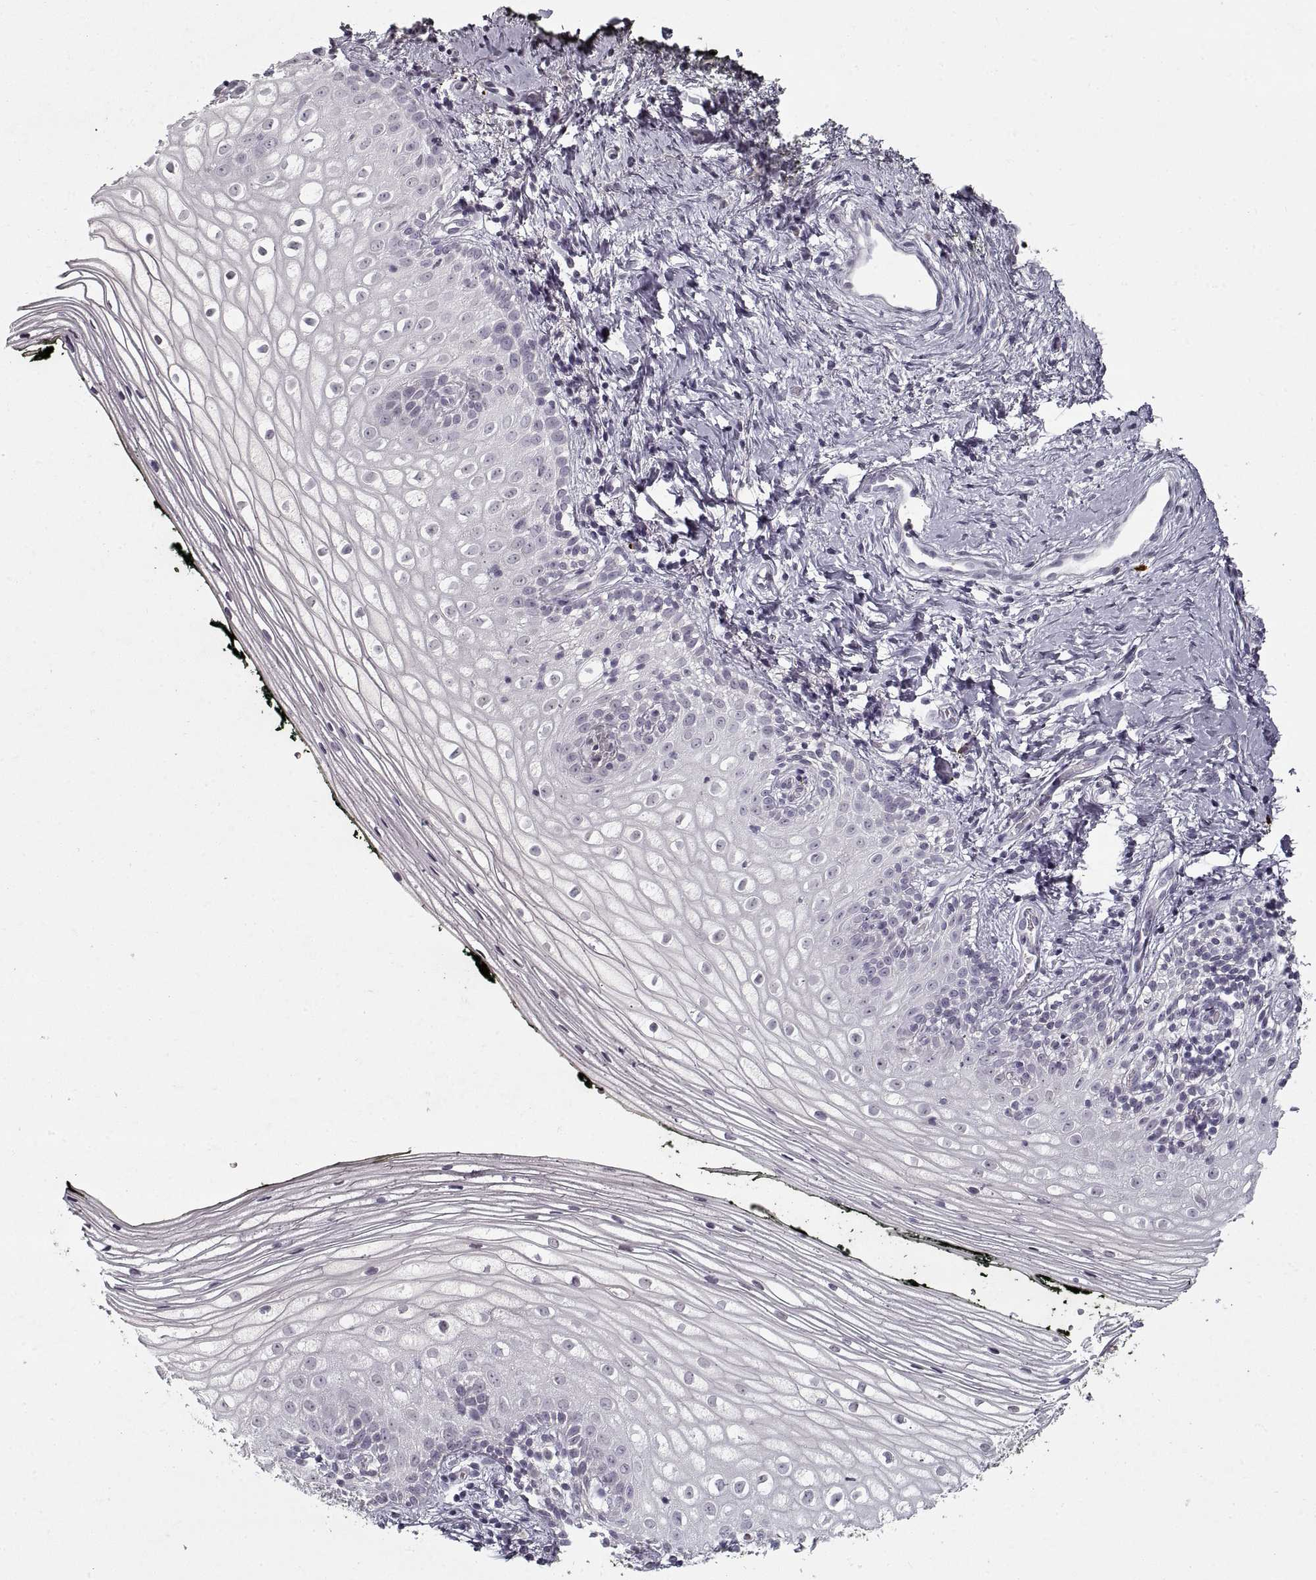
{"staining": {"intensity": "negative", "quantity": "none", "location": "none"}, "tissue": "vagina", "cell_type": "Squamous epithelial cells", "image_type": "normal", "snomed": [{"axis": "morphology", "description": "Normal tissue, NOS"}, {"axis": "topography", "description": "Vagina"}], "caption": "DAB (3,3'-diaminobenzidine) immunohistochemical staining of normal vagina shows no significant expression in squamous epithelial cells. (Stains: DAB (3,3'-diaminobenzidine) immunohistochemistry (IHC) with hematoxylin counter stain, Microscopy: brightfield microscopy at high magnification).", "gene": "GAD2", "patient": {"sex": "female", "age": 47}}